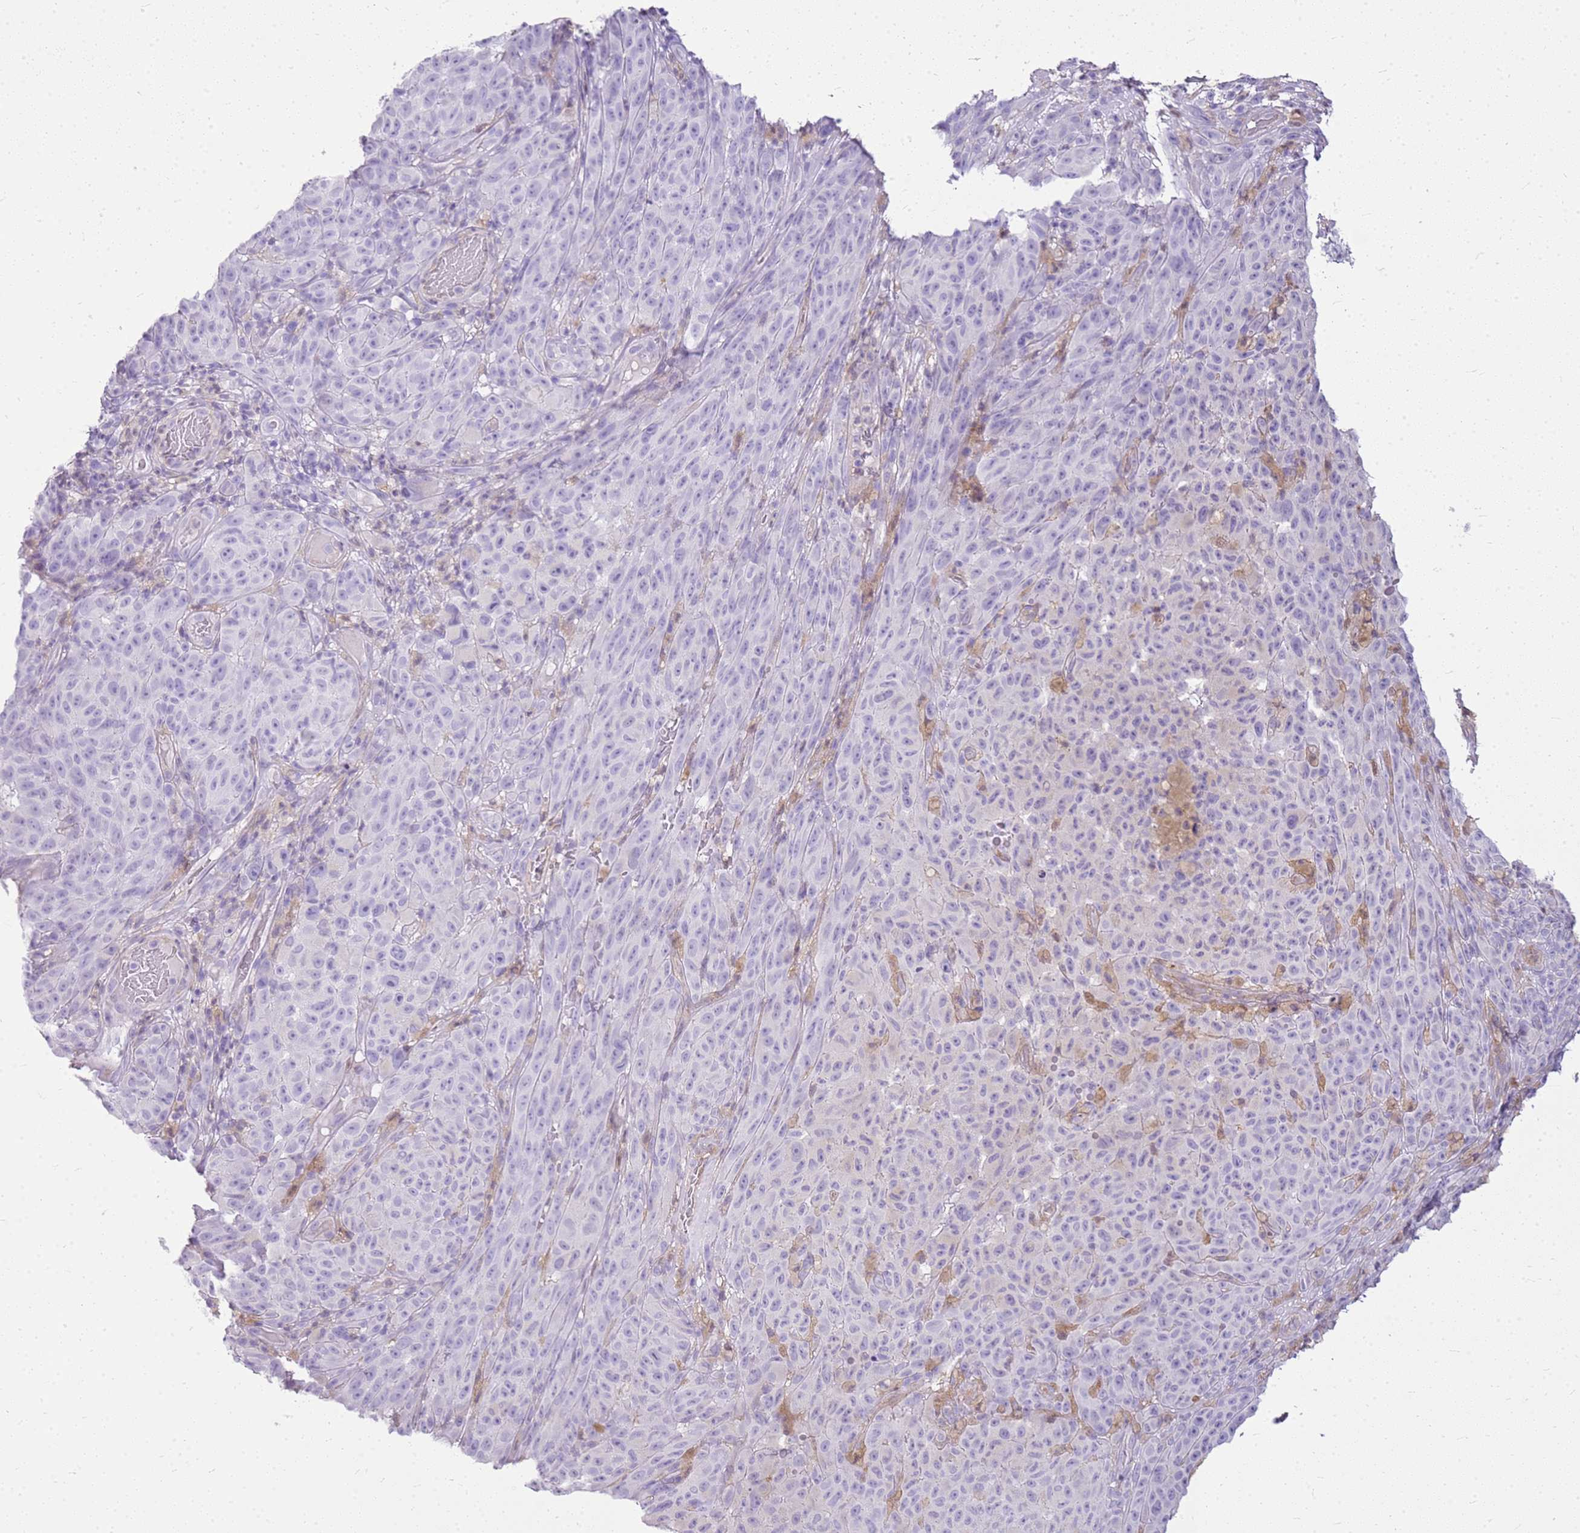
{"staining": {"intensity": "negative", "quantity": "none", "location": "none"}, "tissue": "melanoma", "cell_type": "Tumor cells", "image_type": "cancer", "snomed": [{"axis": "morphology", "description": "Malignant melanoma, NOS"}, {"axis": "topography", "description": "Skin"}], "caption": "DAB (3,3'-diaminobenzidine) immunohistochemical staining of malignant melanoma exhibits no significant expression in tumor cells.", "gene": "SULT1E1", "patient": {"sex": "female", "age": 82}}